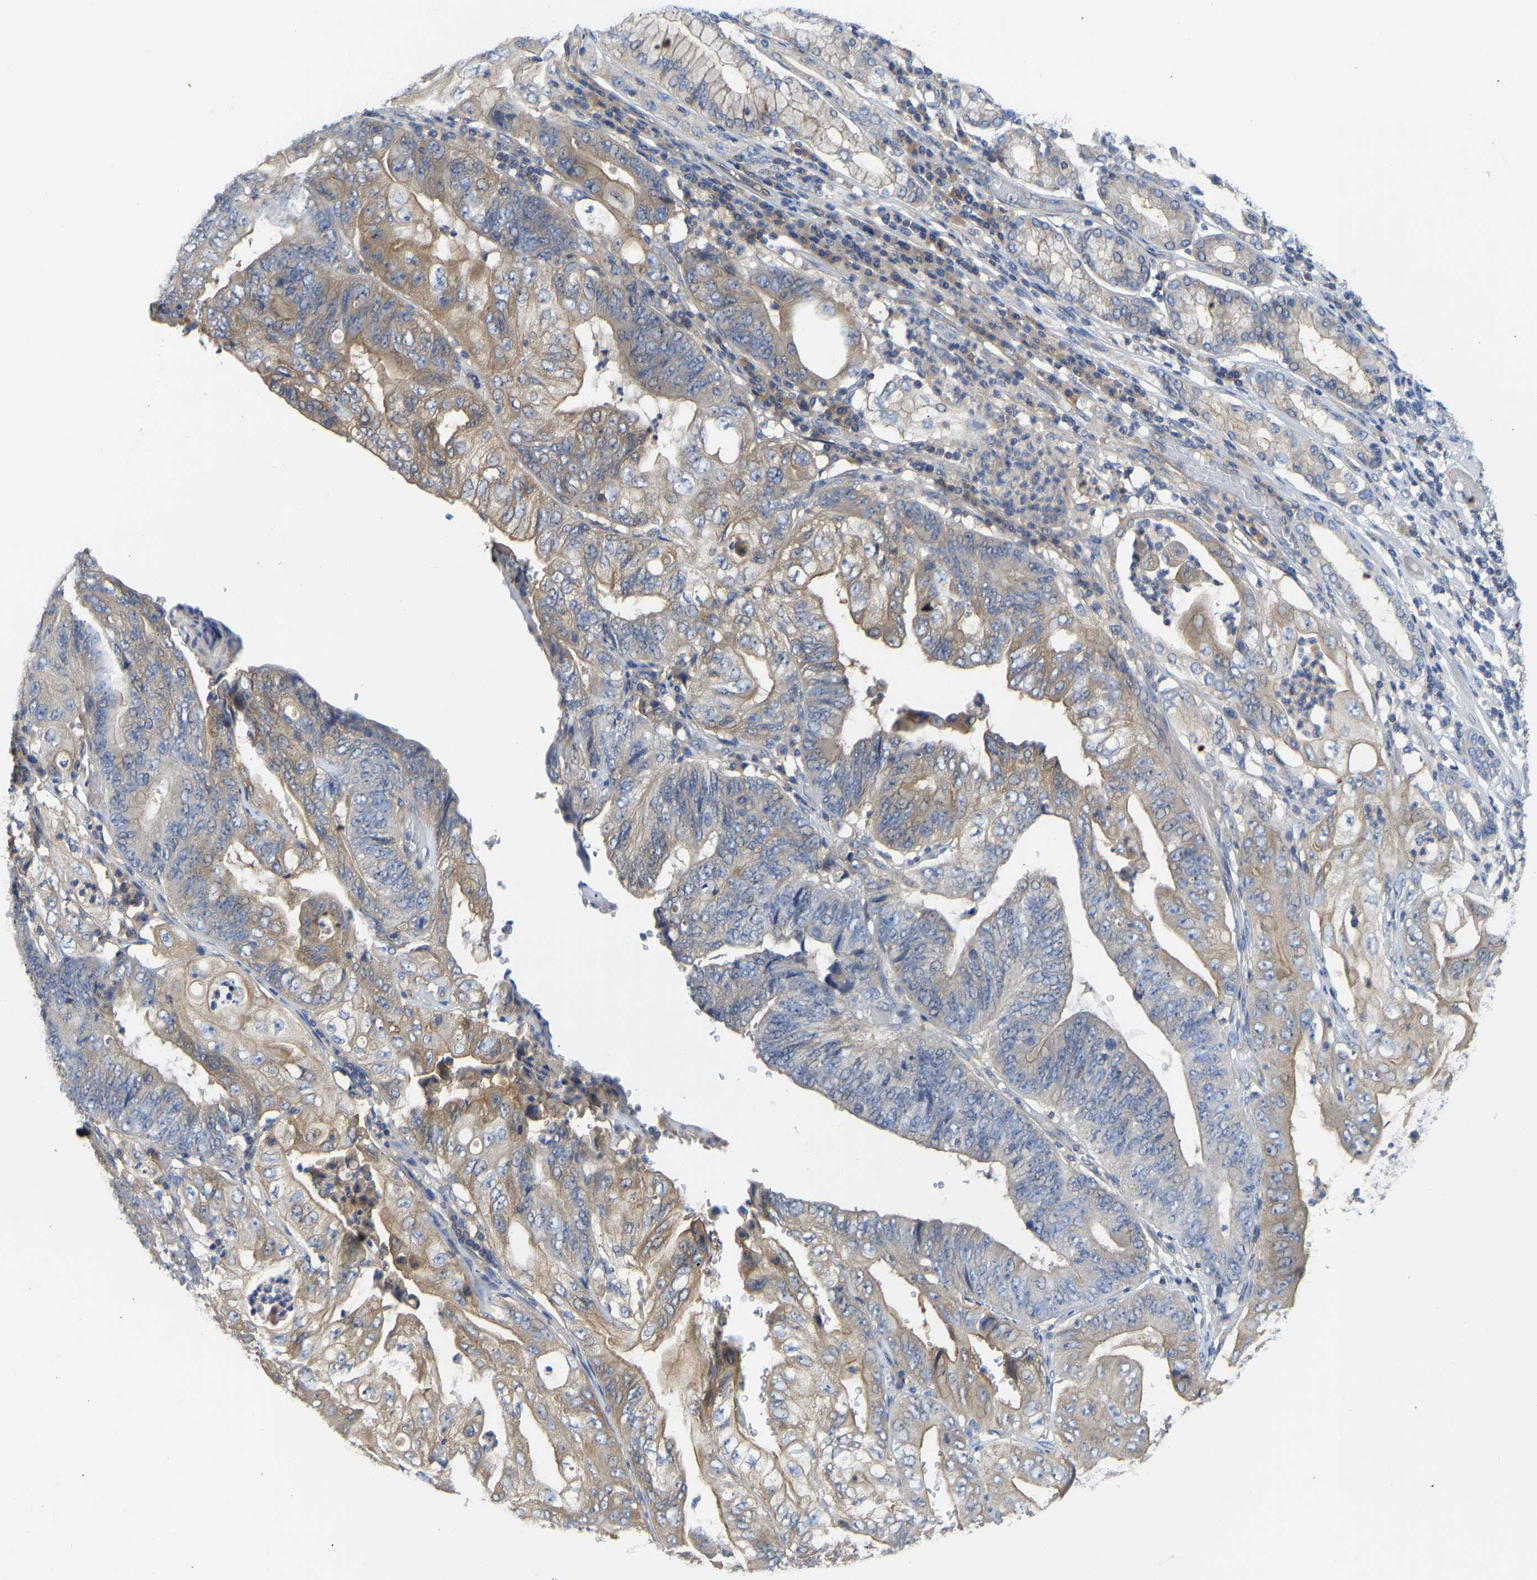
{"staining": {"intensity": "weak", "quantity": ">75%", "location": "cytoplasmic/membranous"}, "tissue": "stomach cancer", "cell_type": "Tumor cells", "image_type": "cancer", "snomed": [{"axis": "morphology", "description": "Adenocarcinoma, NOS"}, {"axis": "topography", "description": "Stomach"}], "caption": "An image of stomach cancer (adenocarcinoma) stained for a protein exhibits weak cytoplasmic/membranous brown staining in tumor cells.", "gene": "PPP3CA", "patient": {"sex": "female", "age": 73}}